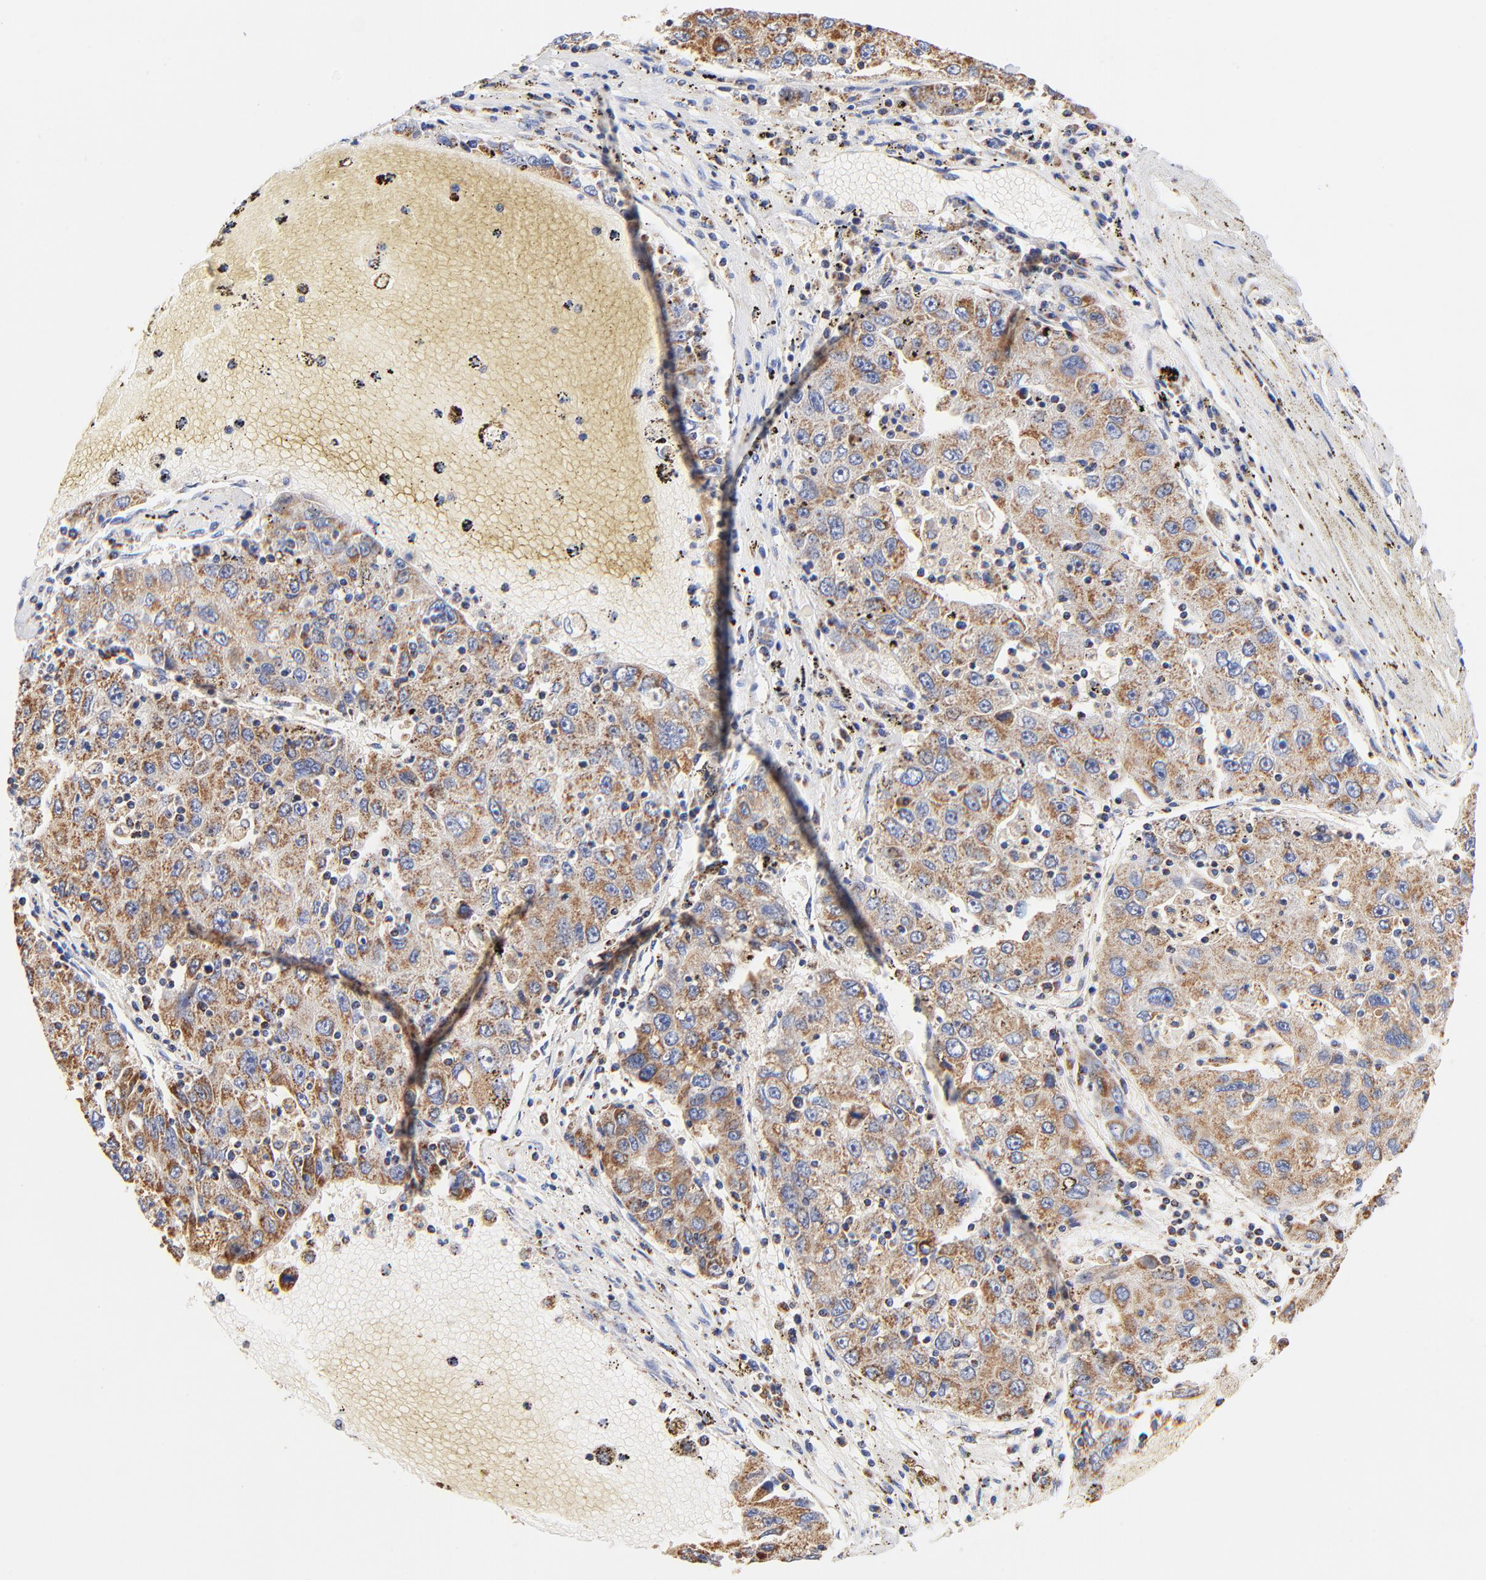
{"staining": {"intensity": "moderate", "quantity": ">75%", "location": "cytoplasmic/membranous"}, "tissue": "liver cancer", "cell_type": "Tumor cells", "image_type": "cancer", "snomed": [{"axis": "morphology", "description": "Carcinoma, Hepatocellular, NOS"}, {"axis": "topography", "description": "Liver"}], "caption": "Protein analysis of hepatocellular carcinoma (liver) tissue displays moderate cytoplasmic/membranous positivity in about >75% of tumor cells.", "gene": "ATP5F1D", "patient": {"sex": "male", "age": 49}}